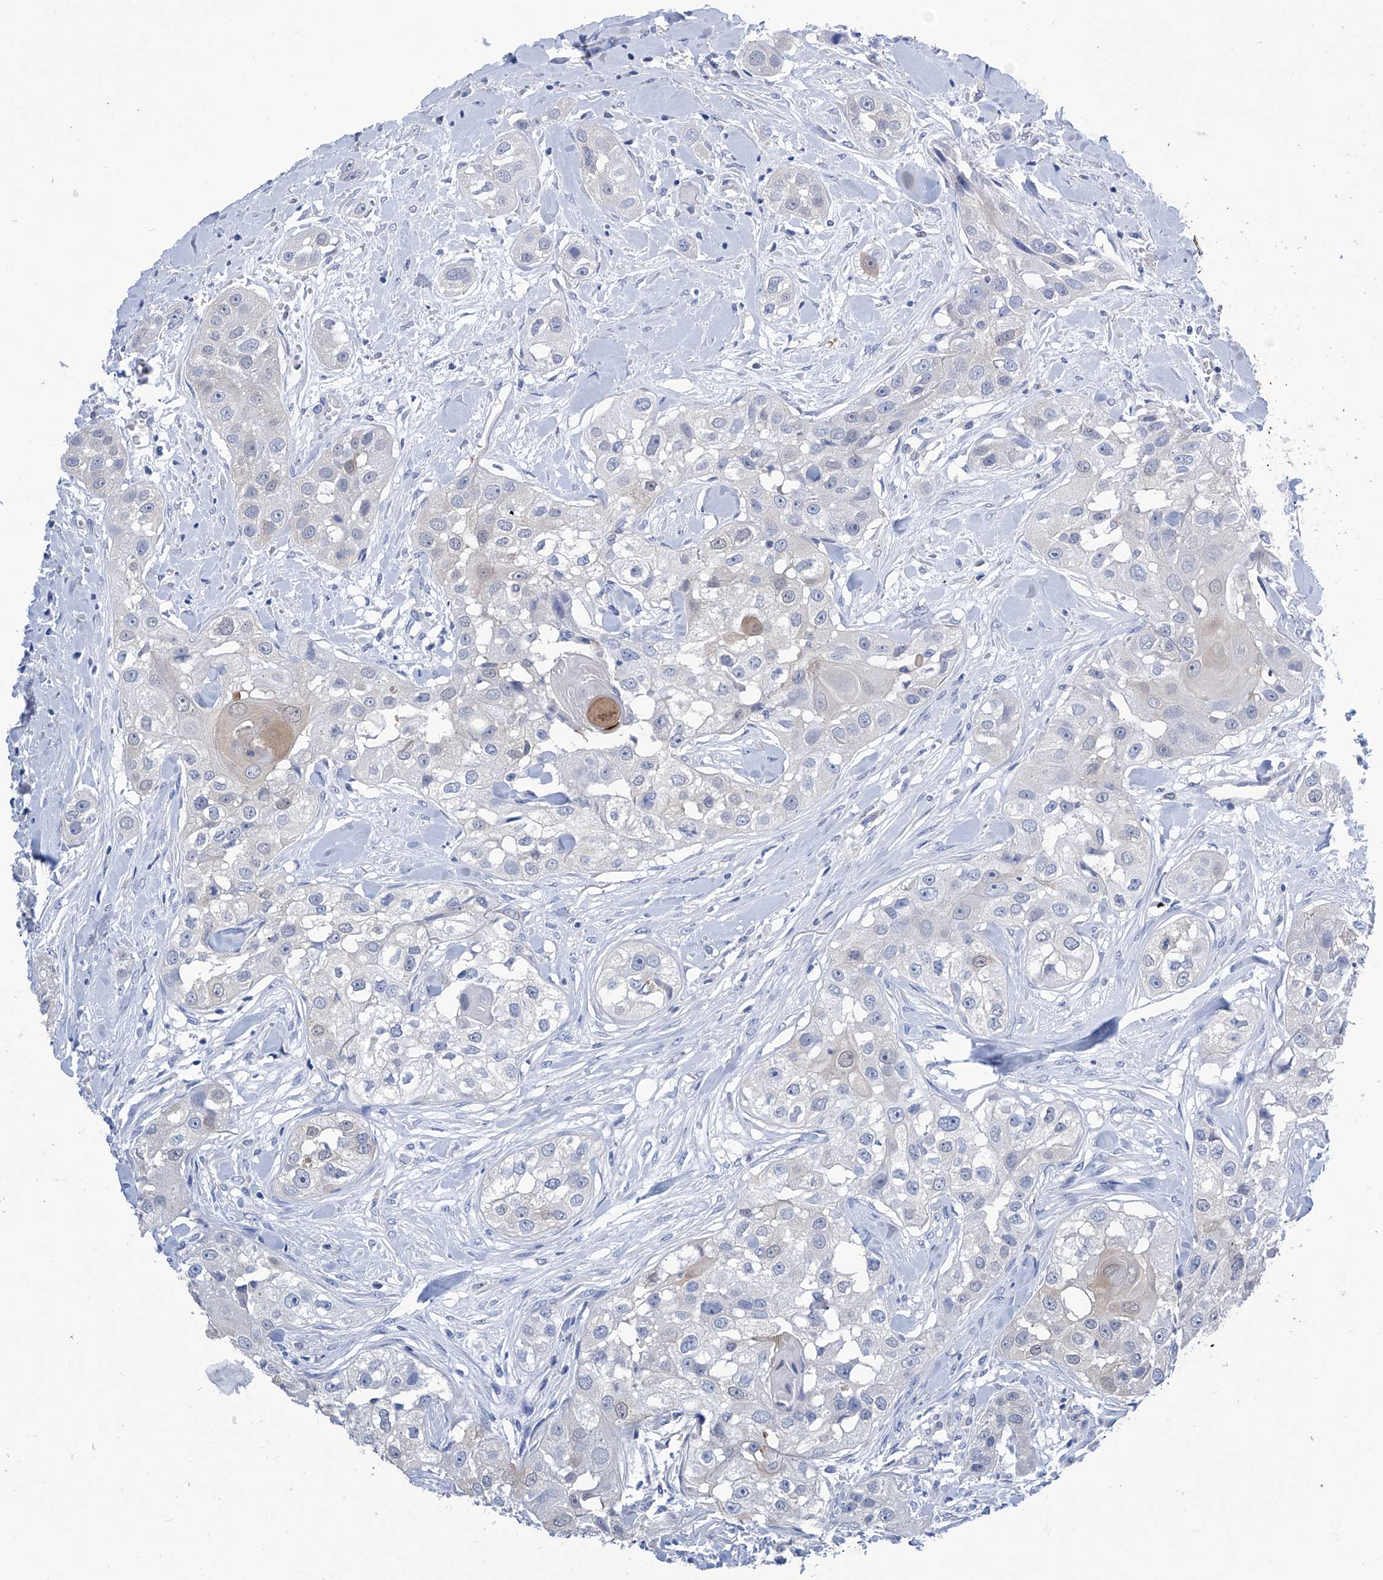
{"staining": {"intensity": "negative", "quantity": "none", "location": "none"}, "tissue": "head and neck cancer", "cell_type": "Tumor cells", "image_type": "cancer", "snomed": [{"axis": "morphology", "description": "Normal tissue, NOS"}, {"axis": "morphology", "description": "Squamous cell carcinoma, NOS"}, {"axis": "topography", "description": "Skeletal muscle"}, {"axis": "topography", "description": "Head-Neck"}], "caption": "Tumor cells show no significant protein expression in head and neck cancer (squamous cell carcinoma).", "gene": "IMPA2", "patient": {"sex": "male", "age": 51}}